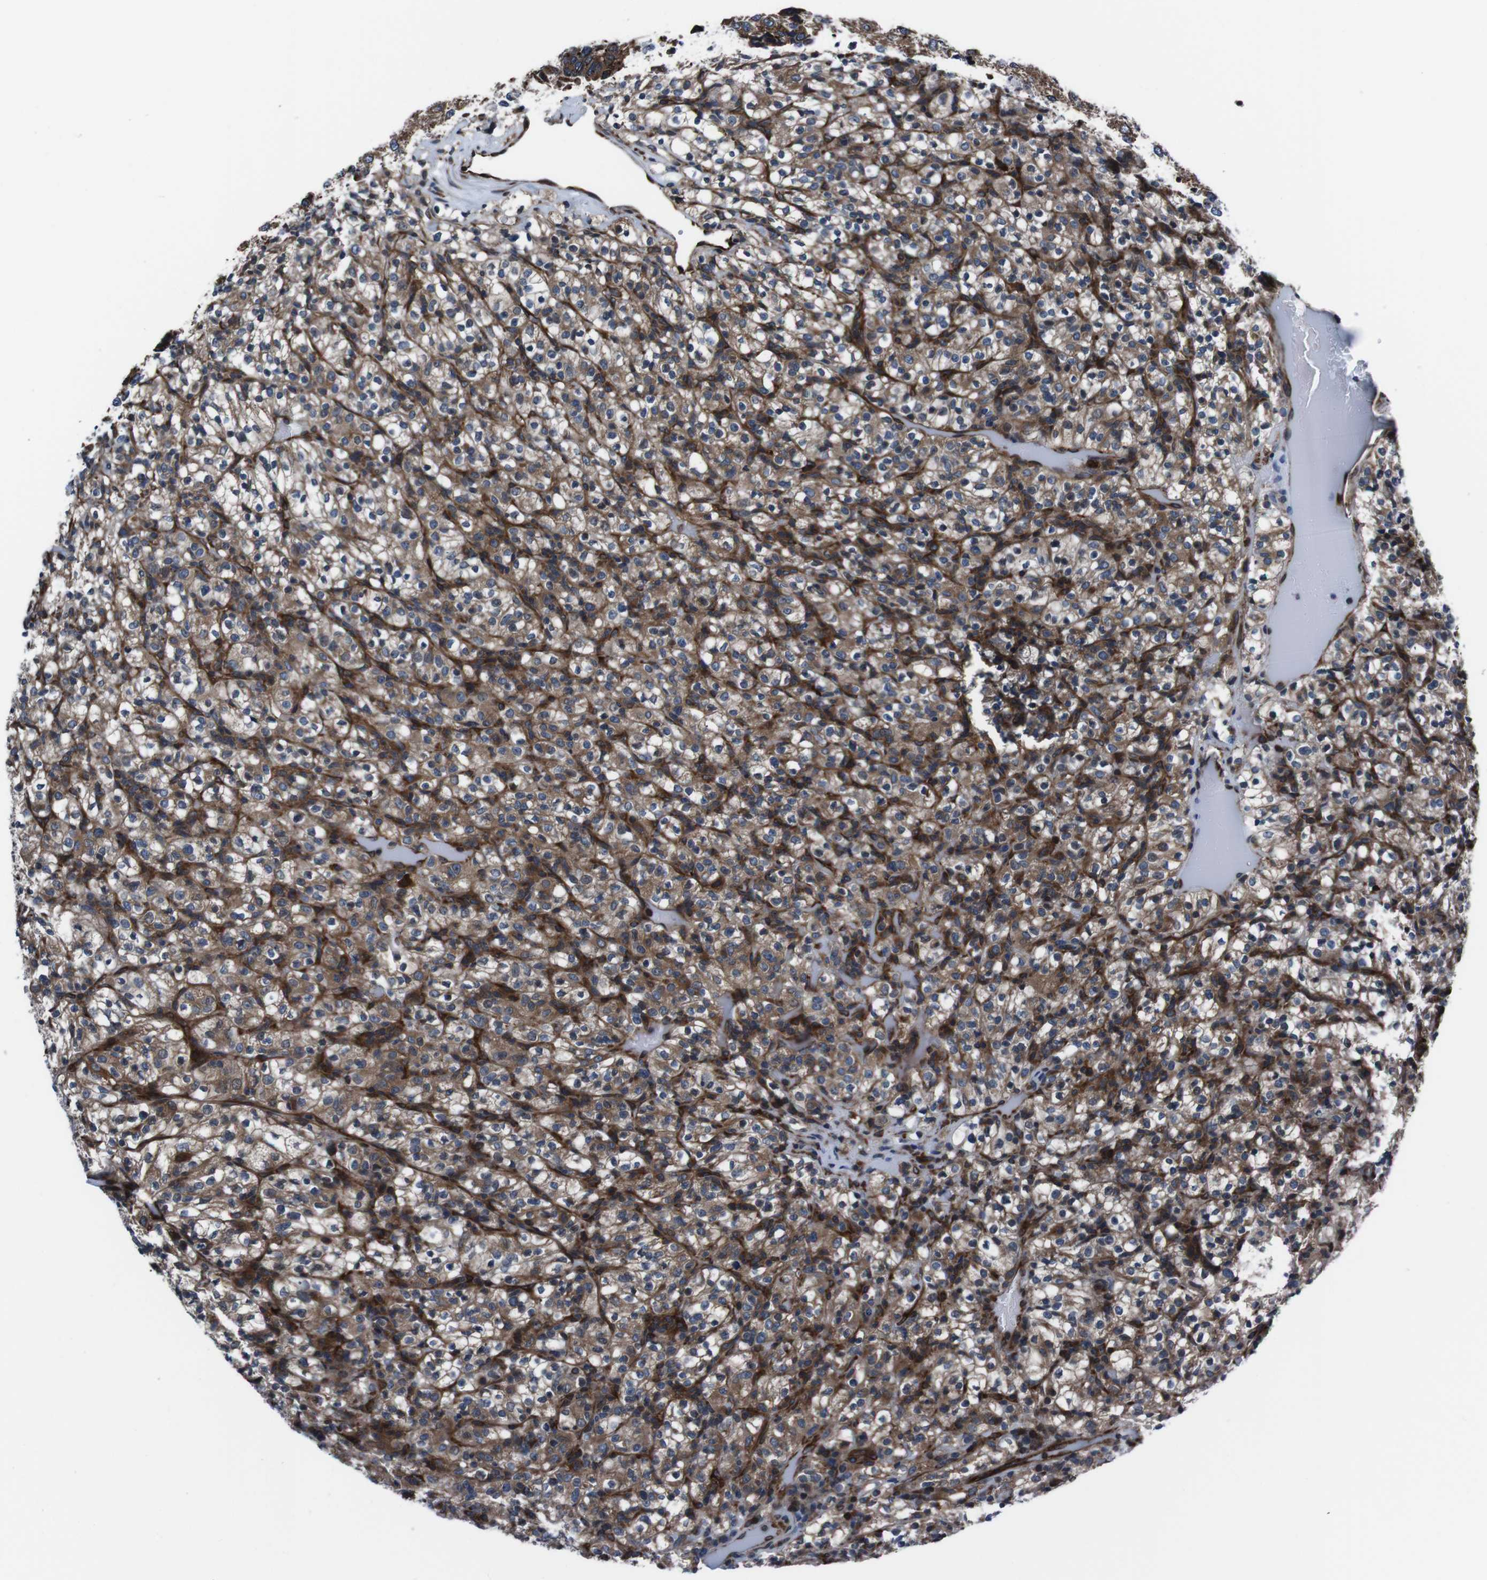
{"staining": {"intensity": "moderate", "quantity": ">75%", "location": "cytoplasmic/membranous"}, "tissue": "renal cancer", "cell_type": "Tumor cells", "image_type": "cancer", "snomed": [{"axis": "morphology", "description": "Normal tissue, NOS"}, {"axis": "morphology", "description": "Adenocarcinoma, NOS"}, {"axis": "topography", "description": "Kidney"}], "caption": "The histopathology image reveals immunohistochemical staining of adenocarcinoma (renal). There is moderate cytoplasmic/membranous expression is appreciated in about >75% of tumor cells. The protein is stained brown, and the nuclei are stained in blue (DAB IHC with brightfield microscopy, high magnification).", "gene": "EIF4A2", "patient": {"sex": "female", "age": 72}}